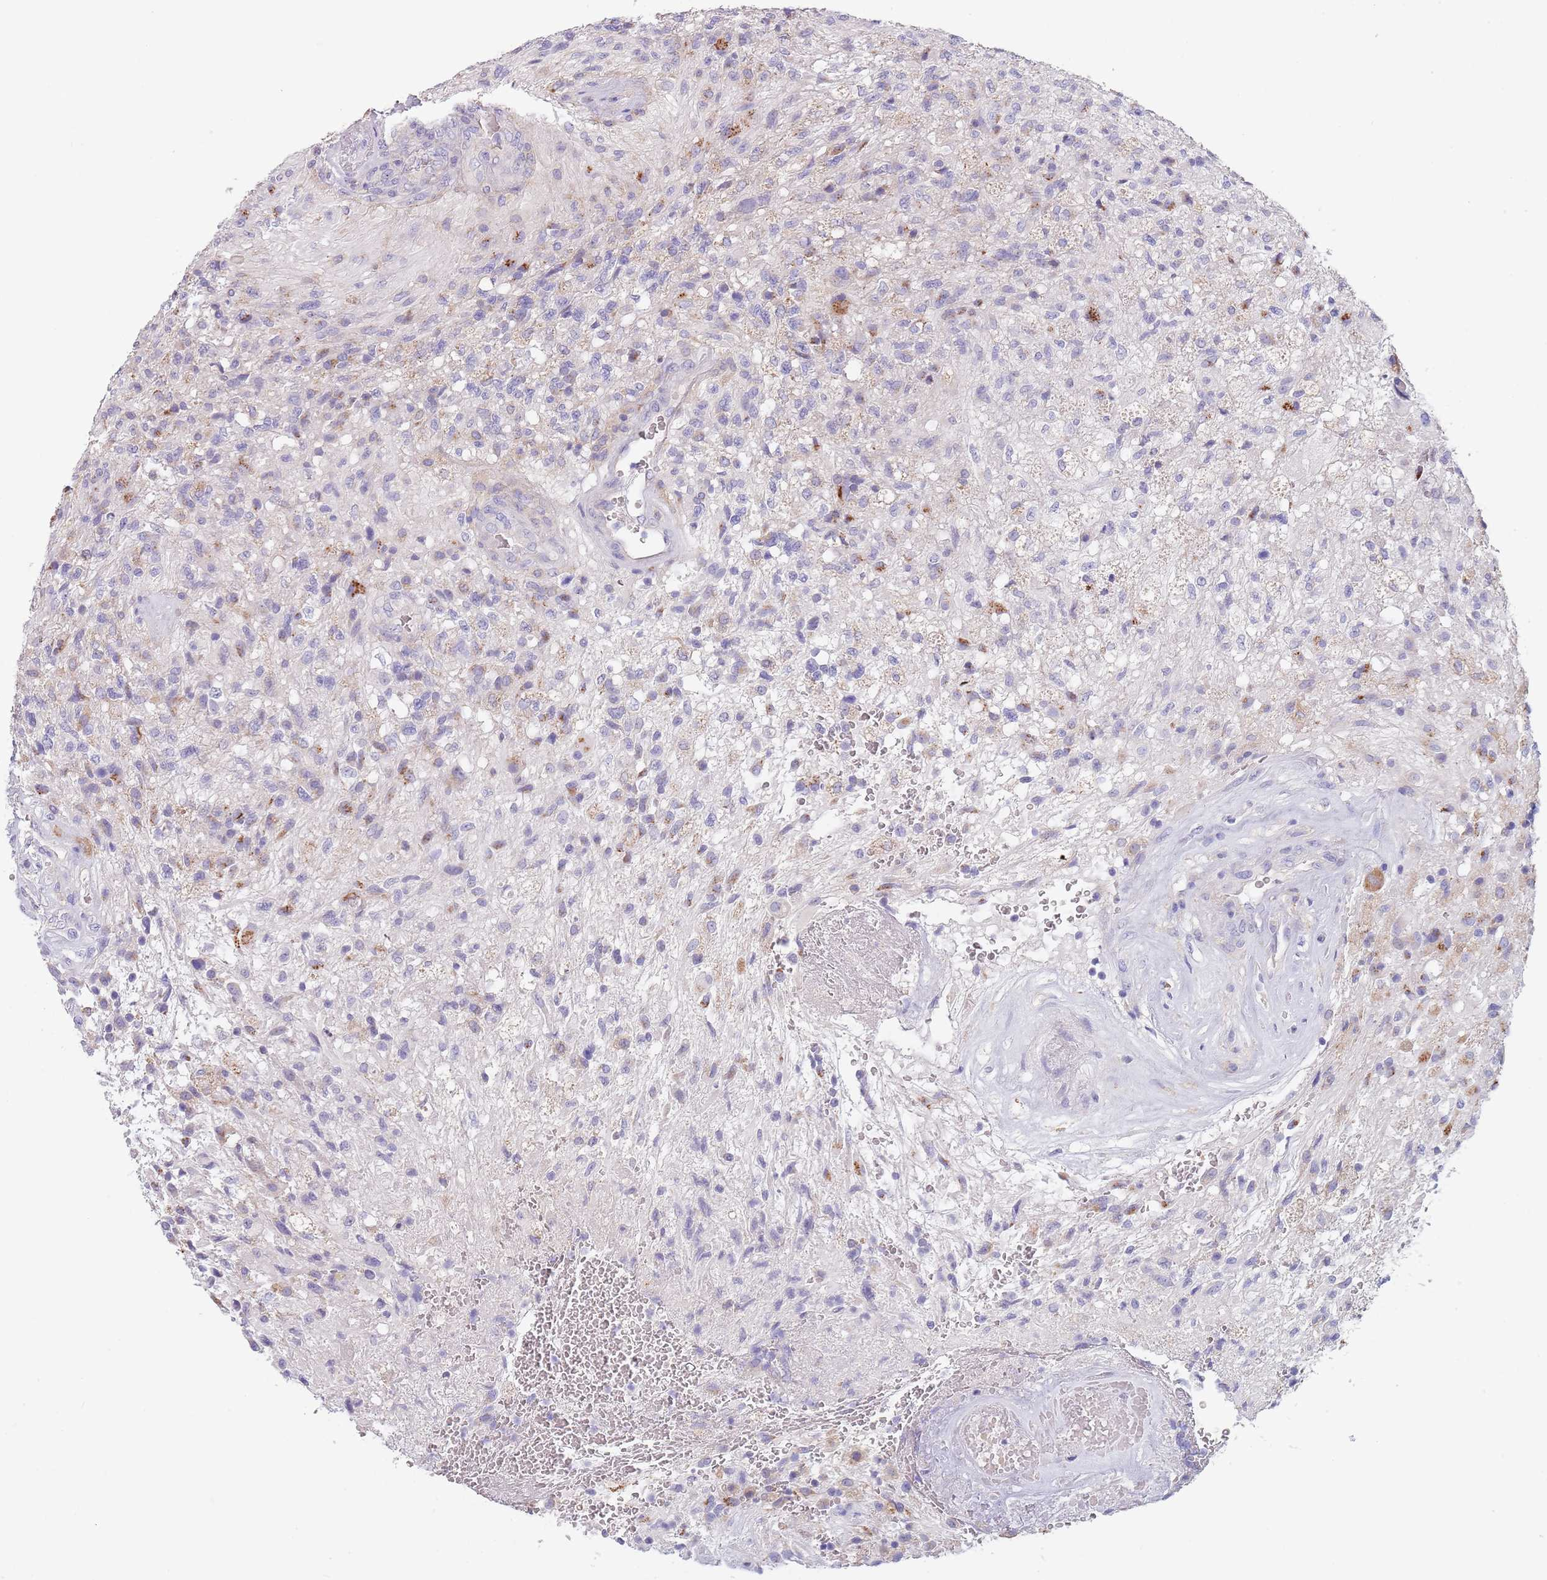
{"staining": {"intensity": "negative", "quantity": "none", "location": "none"}, "tissue": "glioma", "cell_type": "Tumor cells", "image_type": "cancer", "snomed": [{"axis": "morphology", "description": "Glioma, malignant, High grade"}, {"axis": "topography", "description": "Brain"}], "caption": "The photomicrograph exhibits no significant expression in tumor cells of malignant high-grade glioma.", "gene": "MAN1C1", "patient": {"sex": "male", "age": 56}}